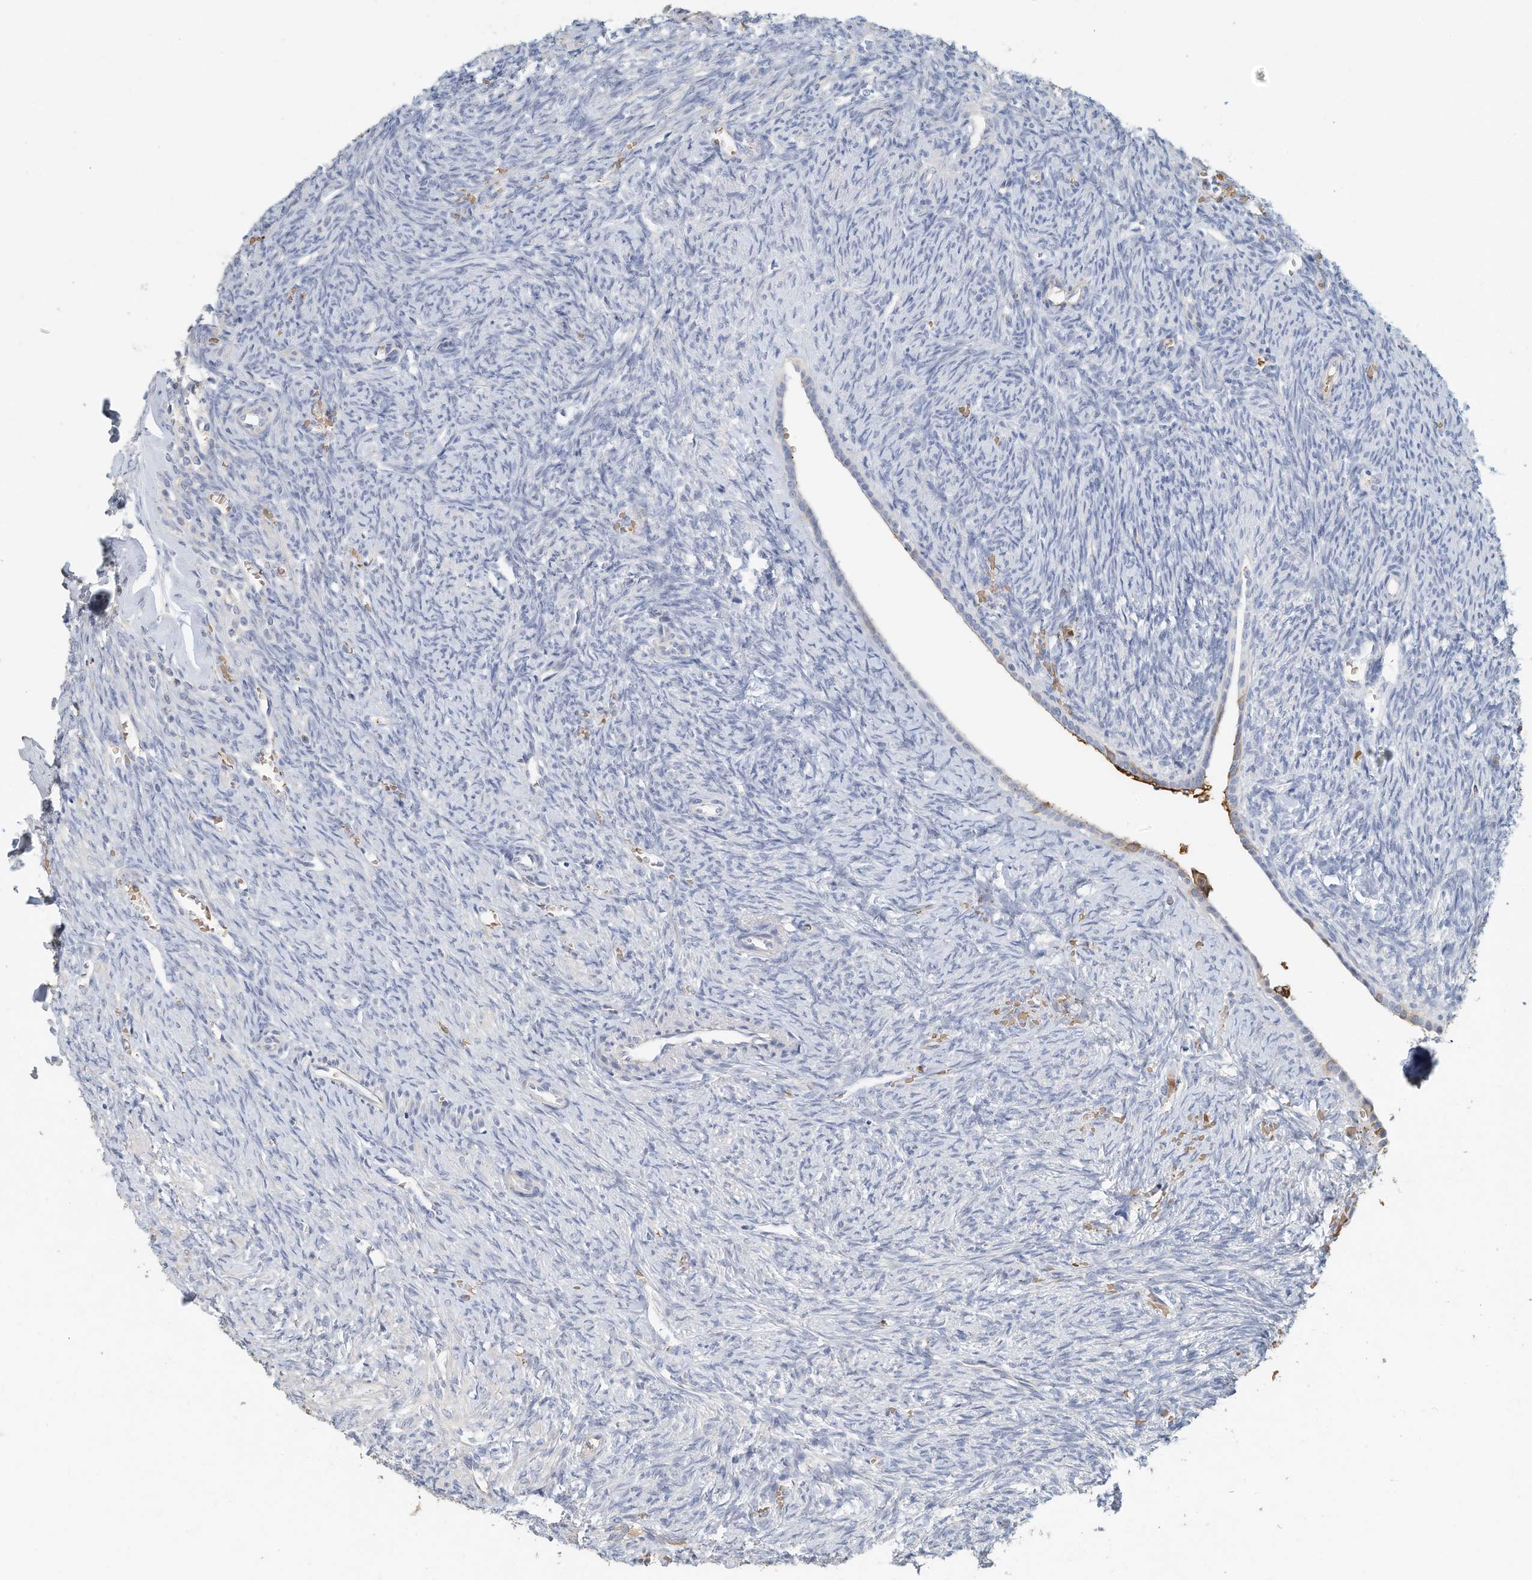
{"staining": {"intensity": "negative", "quantity": "none", "location": "none"}, "tissue": "ovary", "cell_type": "Follicle cells", "image_type": "normal", "snomed": [{"axis": "morphology", "description": "Normal tissue, NOS"}, {"axis": "topography", "description": "Ovary"}], "caption": "An immunohistochemistry (IHC) photomicrograph of unremarkable ovary is shown. There is no staining in follicle cells of ovary.", "gene": "RCAN3", "patient": {"sex": "female", "age": 41}}